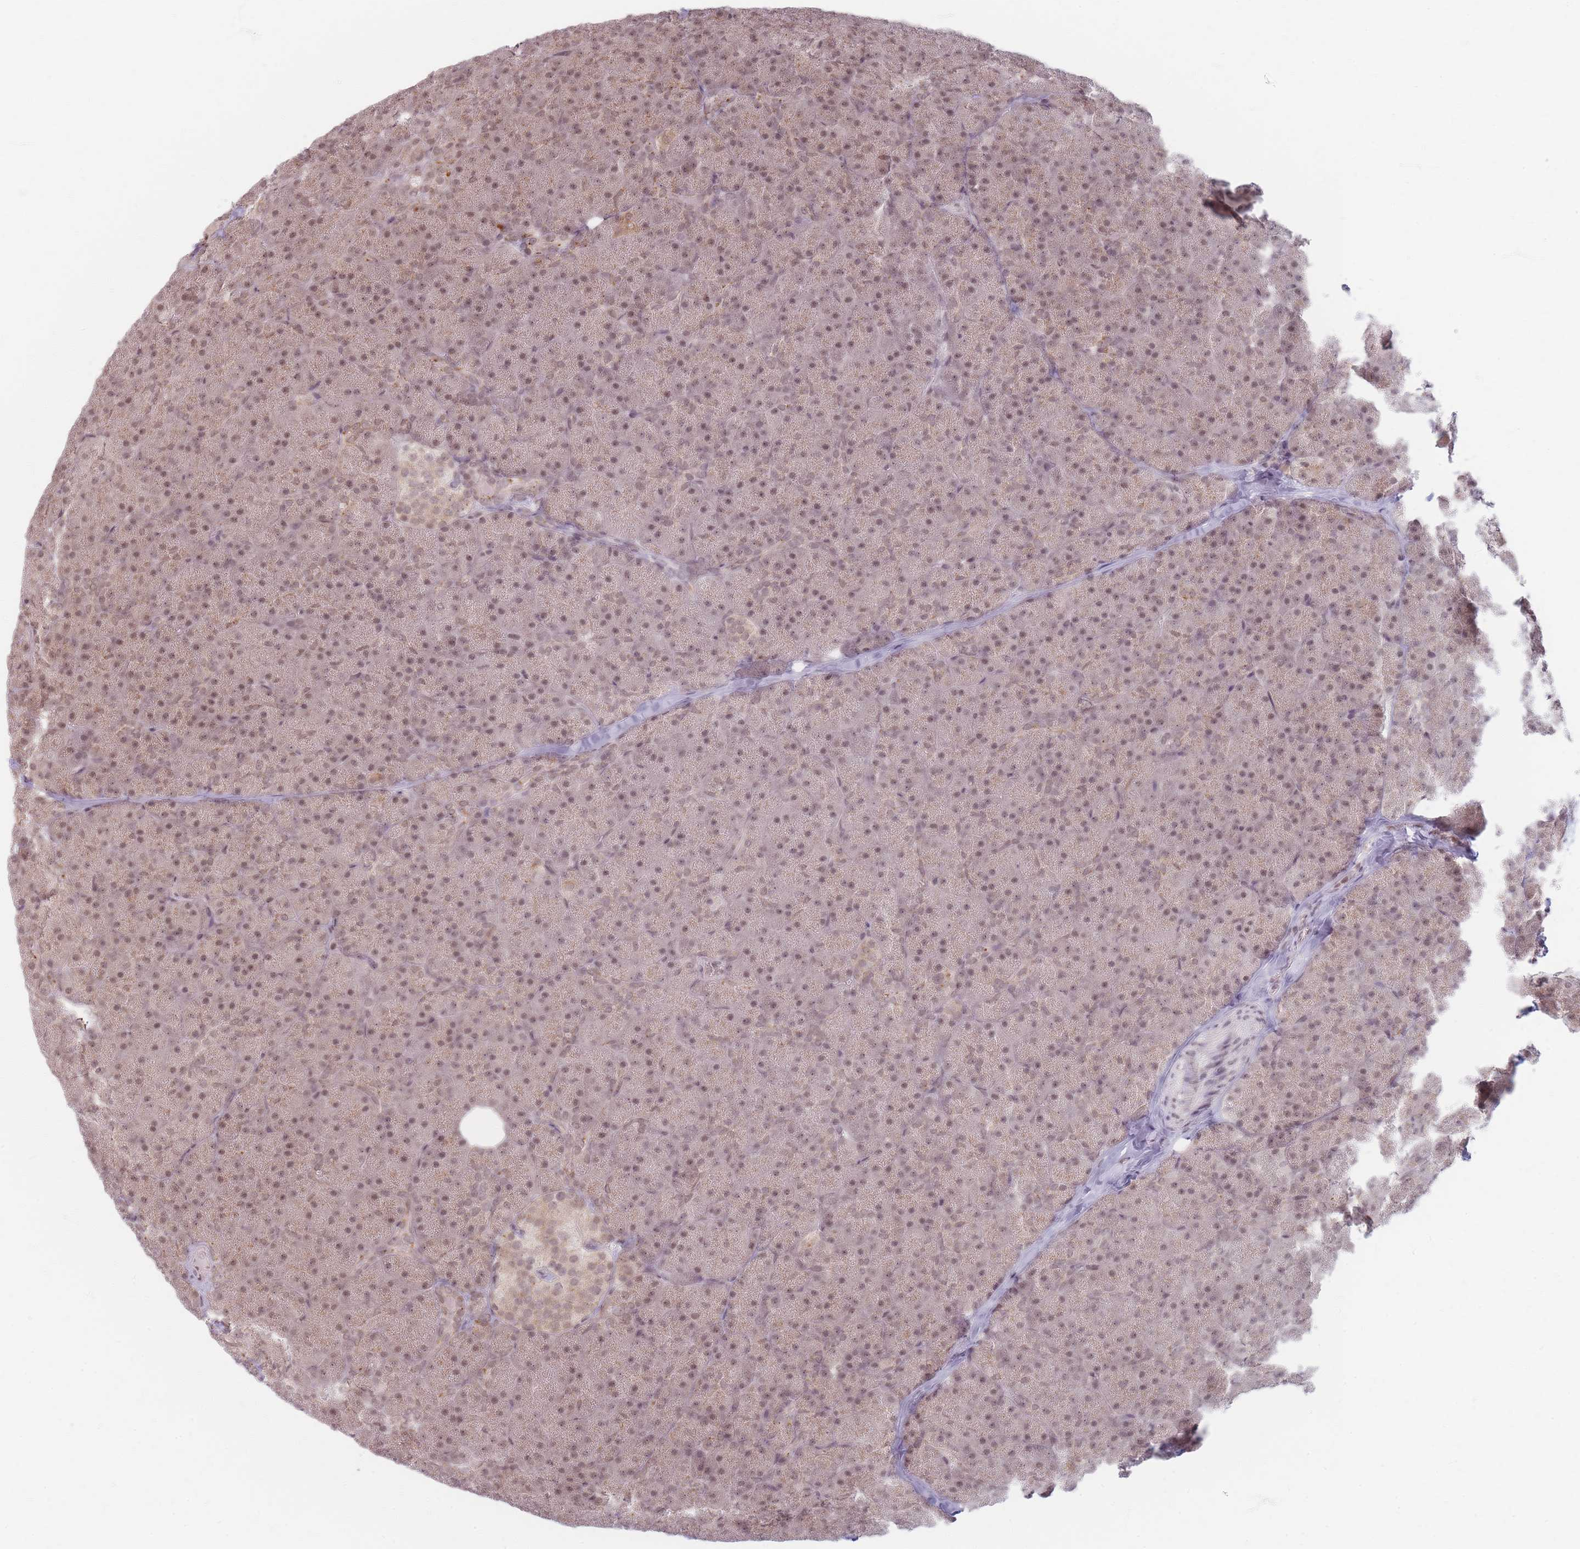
{"staining": {"intensity": "weak", "quantity": ">75%", "location": "nuclear"}, "tissue": "pancreas", "cell_type": "Exocrine glandular cells", "image_type": "normal", "snomed": [{"axis": "morphology", "description": "Normal tissue, NOS"}, {"axis": "topography", "description": "Pancreas"}], "caption": "Protein analysis of normal pancreas shows weak nuclear positivity in about >75% of exocrine glandular cells. (DAB IHC with brightfield microscopy, high magnification).", "gene": "SPATA45", "patient": {"sex": "male", "age": 36}}